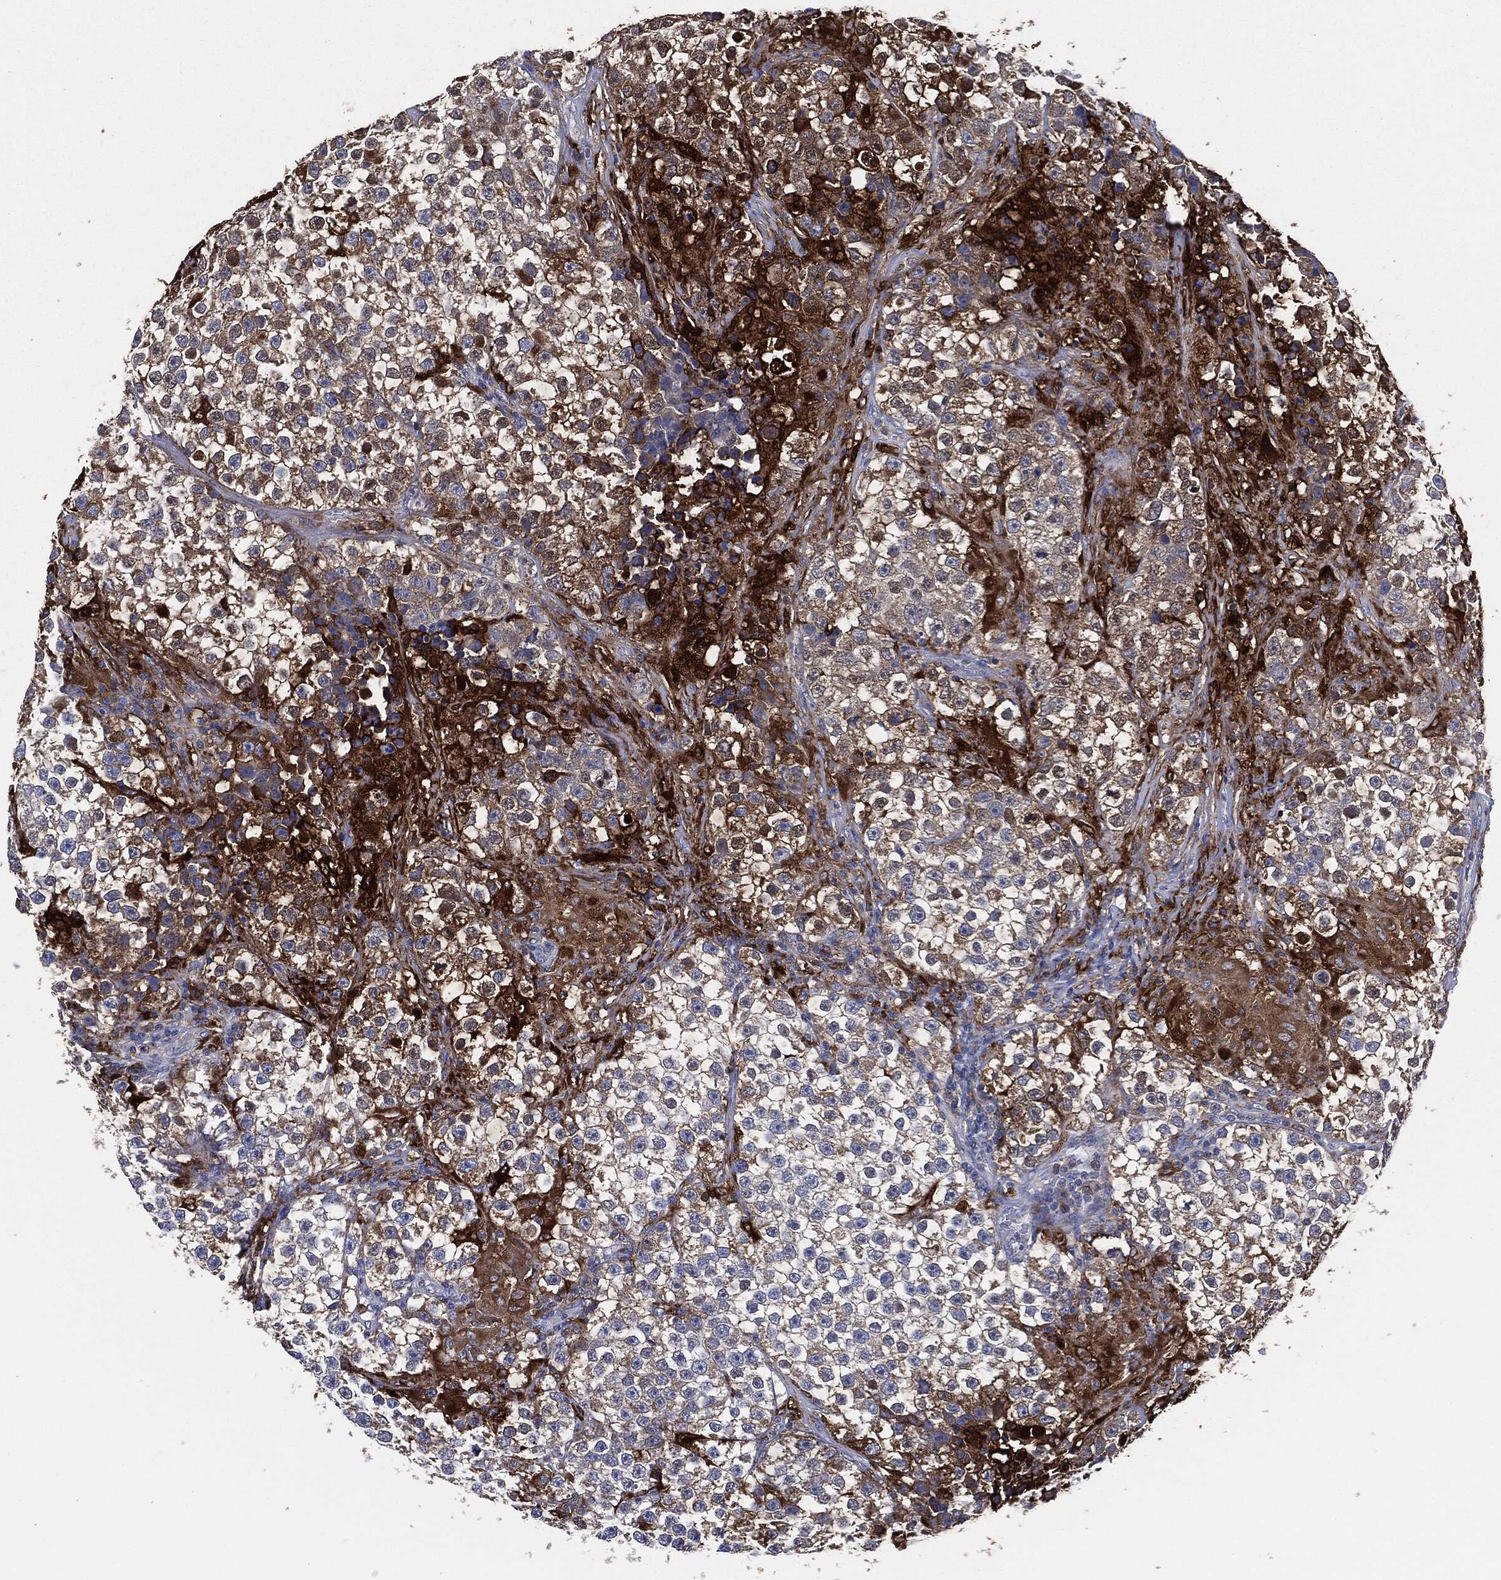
{"staining": {"intensity": "weak", "quantity": "25%-75%", "location": "cytoplasmic/membranous"}, "tissue": "testis cancer", "cell_type": "Tumor cells", "image_type": "cancer", "snomed": [{"axis": "morphology", "description": "Seminoma, NOS"}, {"axis": "topography", "description": "Testis"}], "caption": "Protein expression analysis of human seminoma (testis) reveals weak cytoplasmic/membranous expression in about 25%-75% of tumor cells.", "gene": "TMEM11", "patient": {"sex": "male", "age": 46}}